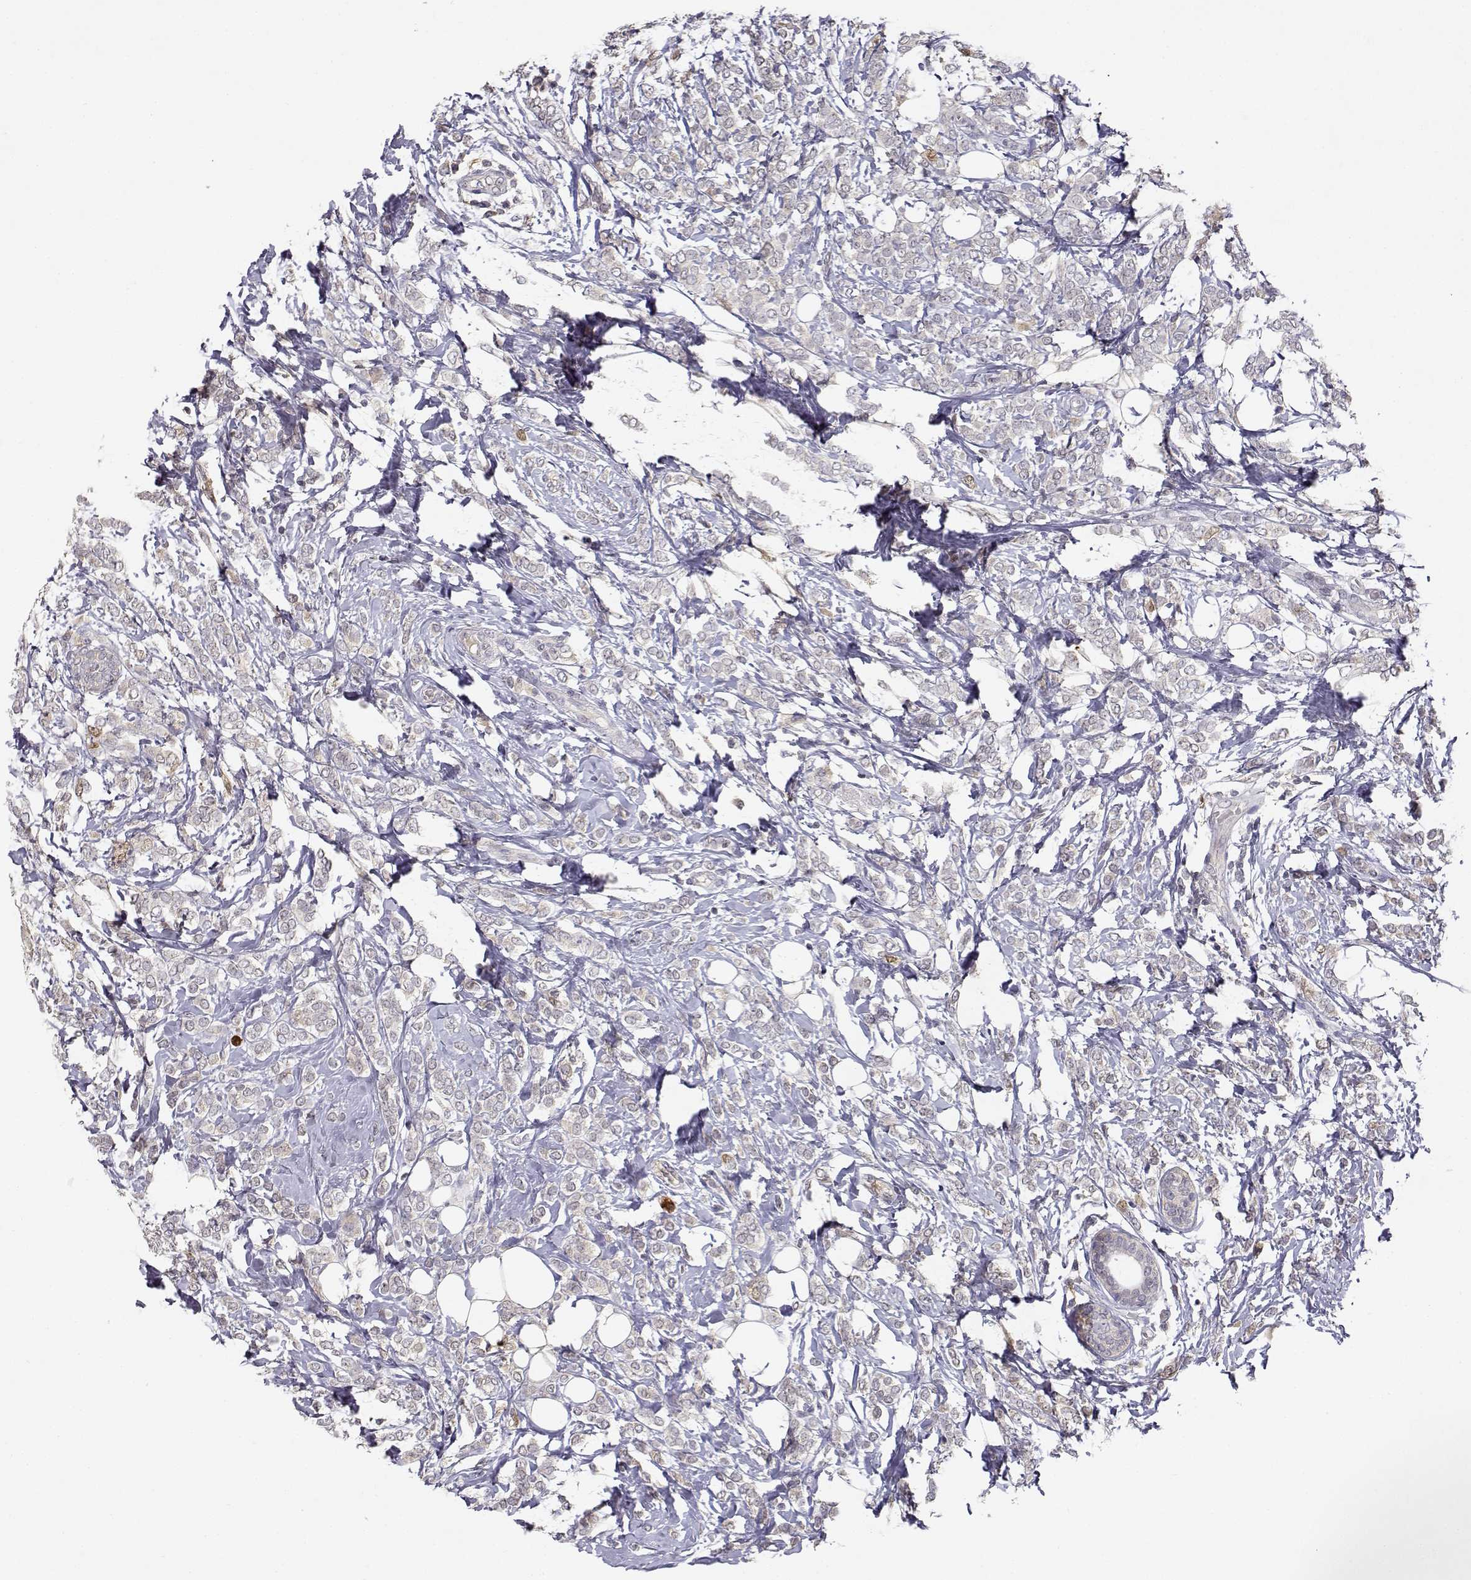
{"staining": {"intensity": "moderate", "quantity": "<25%", "location": "cytoplasmic/membranous,nuclear"}, "tissue": "breast cancer", "cell_type": "Tumor cells", "image_type": "cancer", "snomed": [{"axis": "morphology", "description": "Lobular carcinoma"}, {"axis": "topography", "description": "Breast"}], "caption": "This is an image of immunohistochemistry staining of breast cancer (lobular carcinoma), which shows moderate expression in the cytoplasmic/membranous and nuclear of tumor cells.", "gene": "RAD51", "patient": {"sex": "female", "age": 49}}